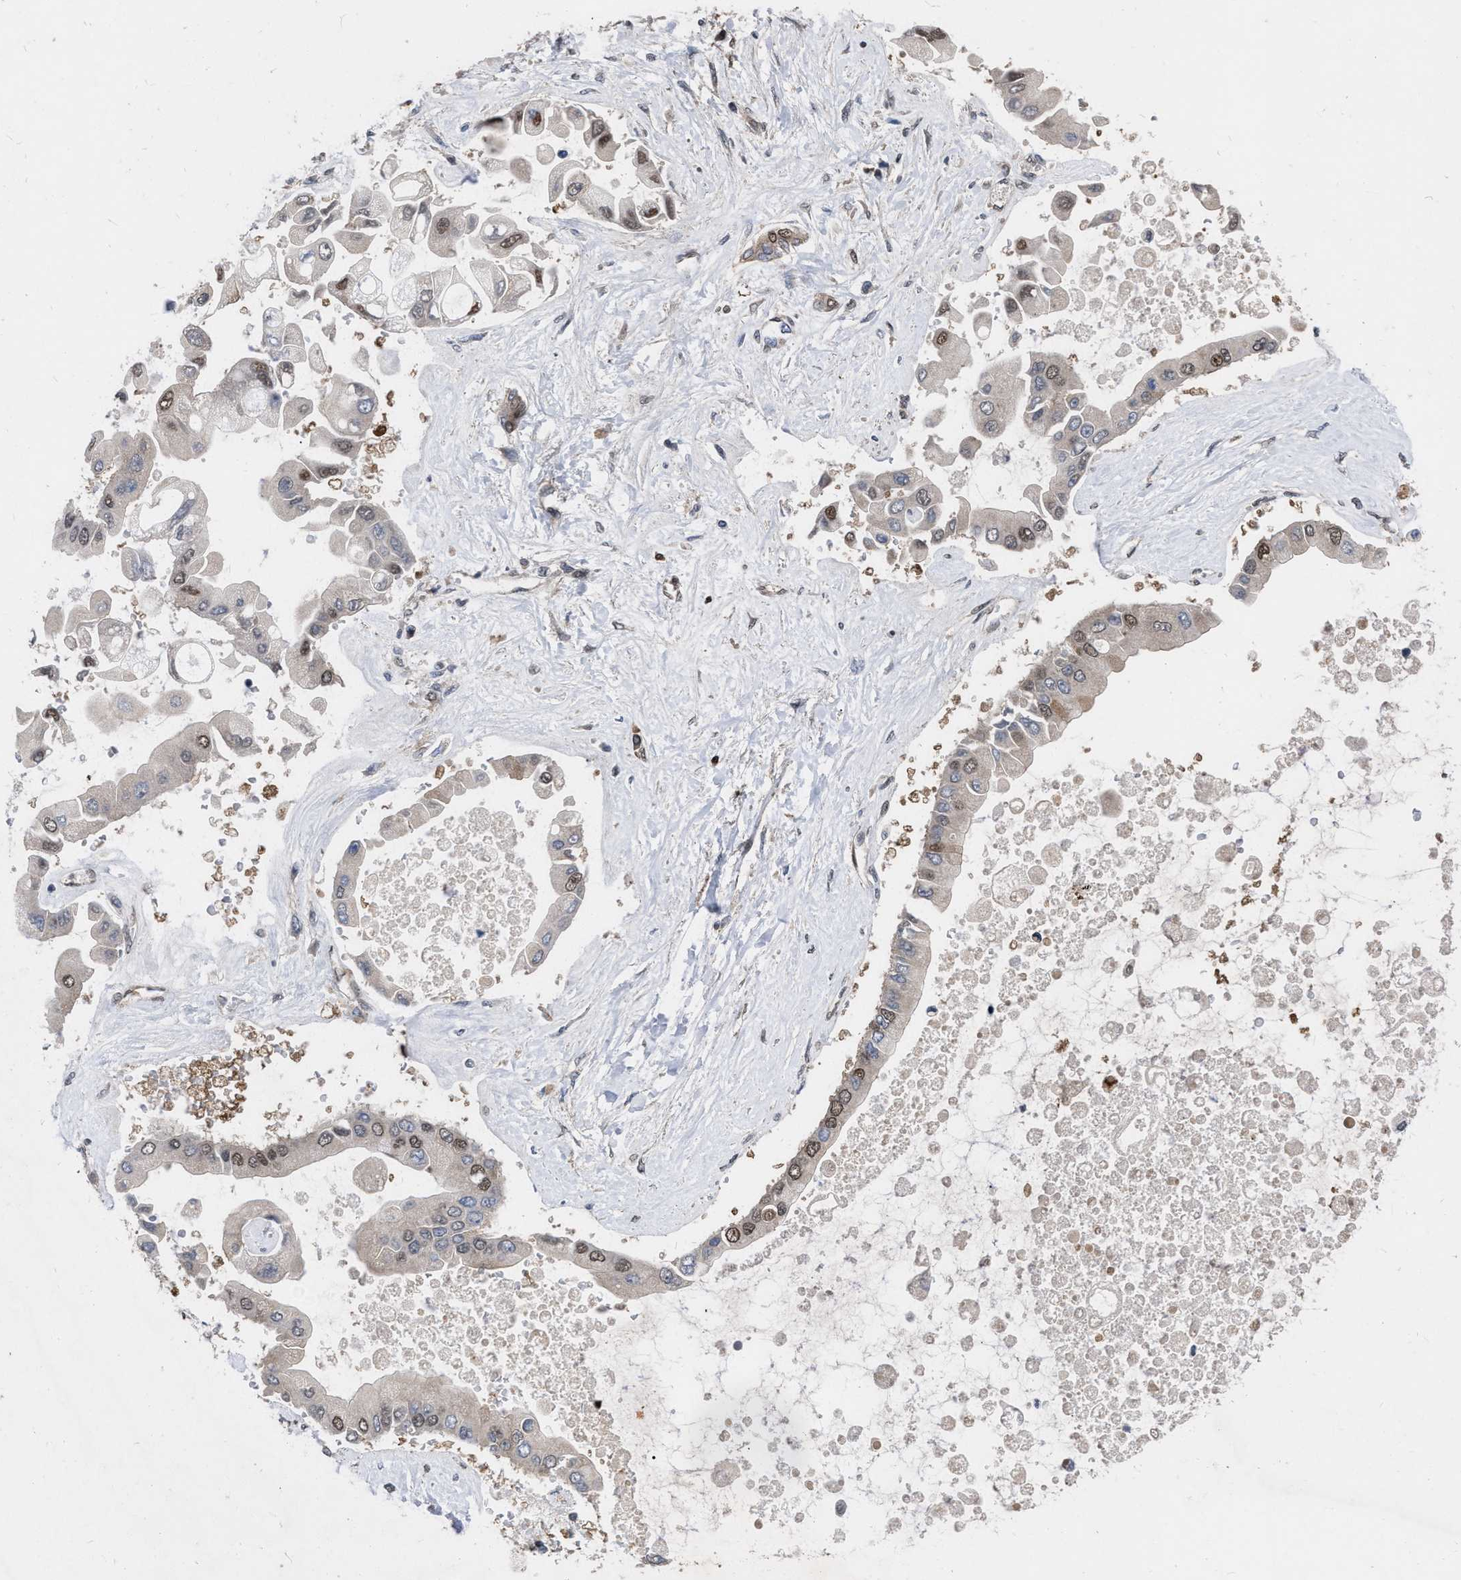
{"staining": {"intensity": "moderate", "quantity": "25%-75%", "location": "nuclear"}, "tissue": "liver cancer", "cell_type": "Tumor cells", "image_type": "cancer", "snomed": [{"axis": "morphology", "description": "Cholangiocarcinoma"}, {"axis": "topography", "description": "Liver"}], "caption": "Cholangiocarcinoma (liver) tissue exhibits moderate nuclear staining in approximately 25%-75% of tumor cells Nuclei are stained in blue.", "gene": "MDM4", "patient": {"sex": "male", "age": 50}}